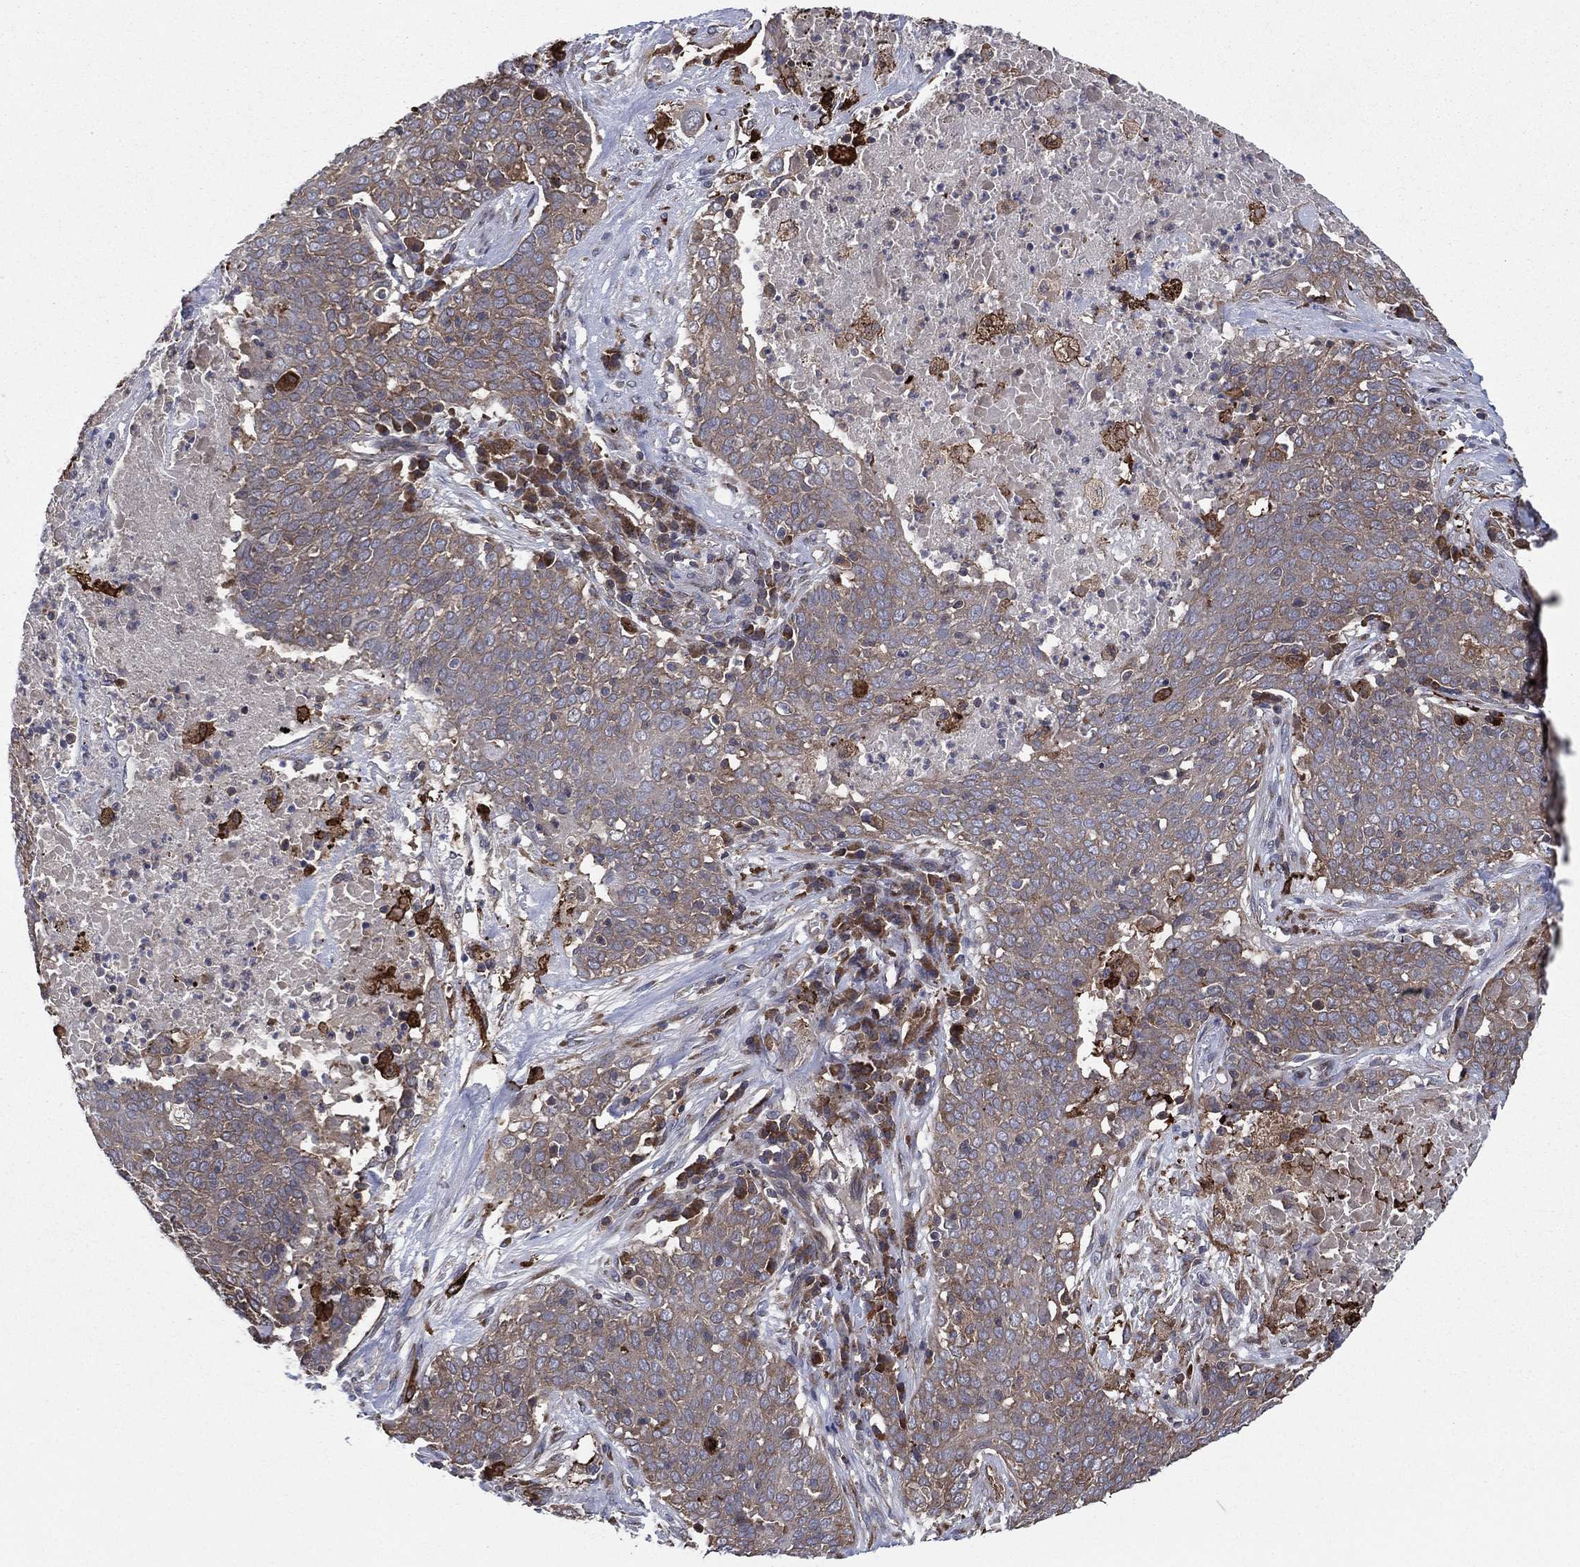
{"staining": {"intensity": "weak", "quantity": "<25%", "location": "cytoplasmic/membranous"}, "tissue": "lung cancer", "cell_type": "Tumor cells", "image_type": "cancer", "snomed": [{"axis": "morphology", "description": "Squamous cell carcinoma, NOS"}, {"axis": "topography", "description": "Lung"}], "caption": "DAB (3,3'-diaminobenzidine) immunohistochemical staining of lung squamous cell carcinoma reveals no significant expression in tumor cells. The staining was performed using DAB (3,3'-diaminobenzidine) to visualize the protein expression in brown, while the nuclei were stained in blue with hematoxylin (Magnification: 20x).", "gene": "C2orf76", "patient": {"sex": "male", "age": 82}}